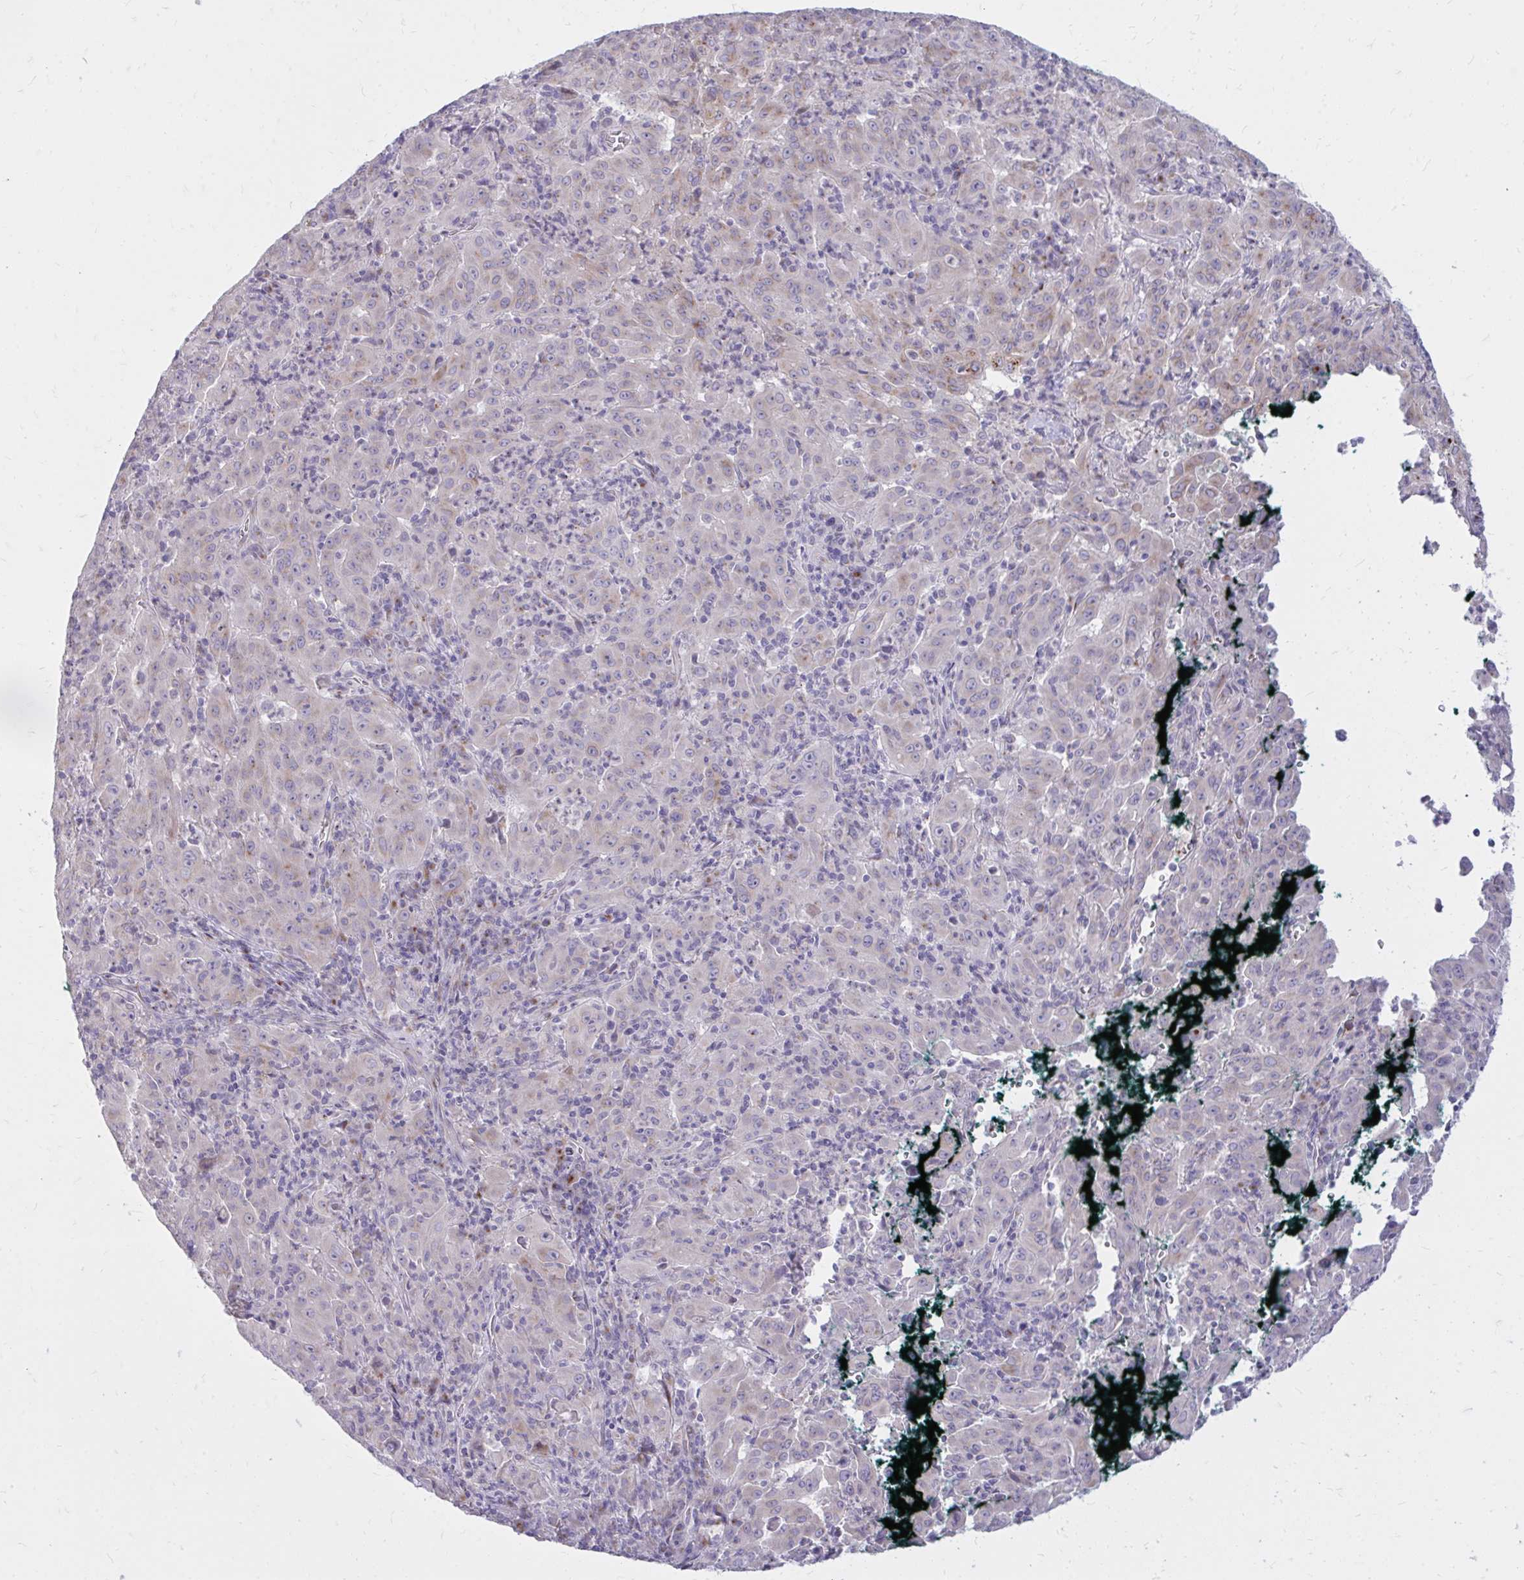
{"staining": {"intensity": "negative", "quantity": "none", "location": "none"}, "tissue": "pancreatic cancer", "cell_type": "Tumor cells", "image_type": "cancer", "snomed": [{"axis": "morphology", "description": "Adenocarcinoma, NOS"}, {"axis": "topography", "description": "Pancreas"}], "caption": "Immunohistochemistry image of pancreatic cancer stained for a protein (brown), which shows no expression in tumor cells.", "gene": "RAB6B", "patient": {"sex": "male", "age": 63}}